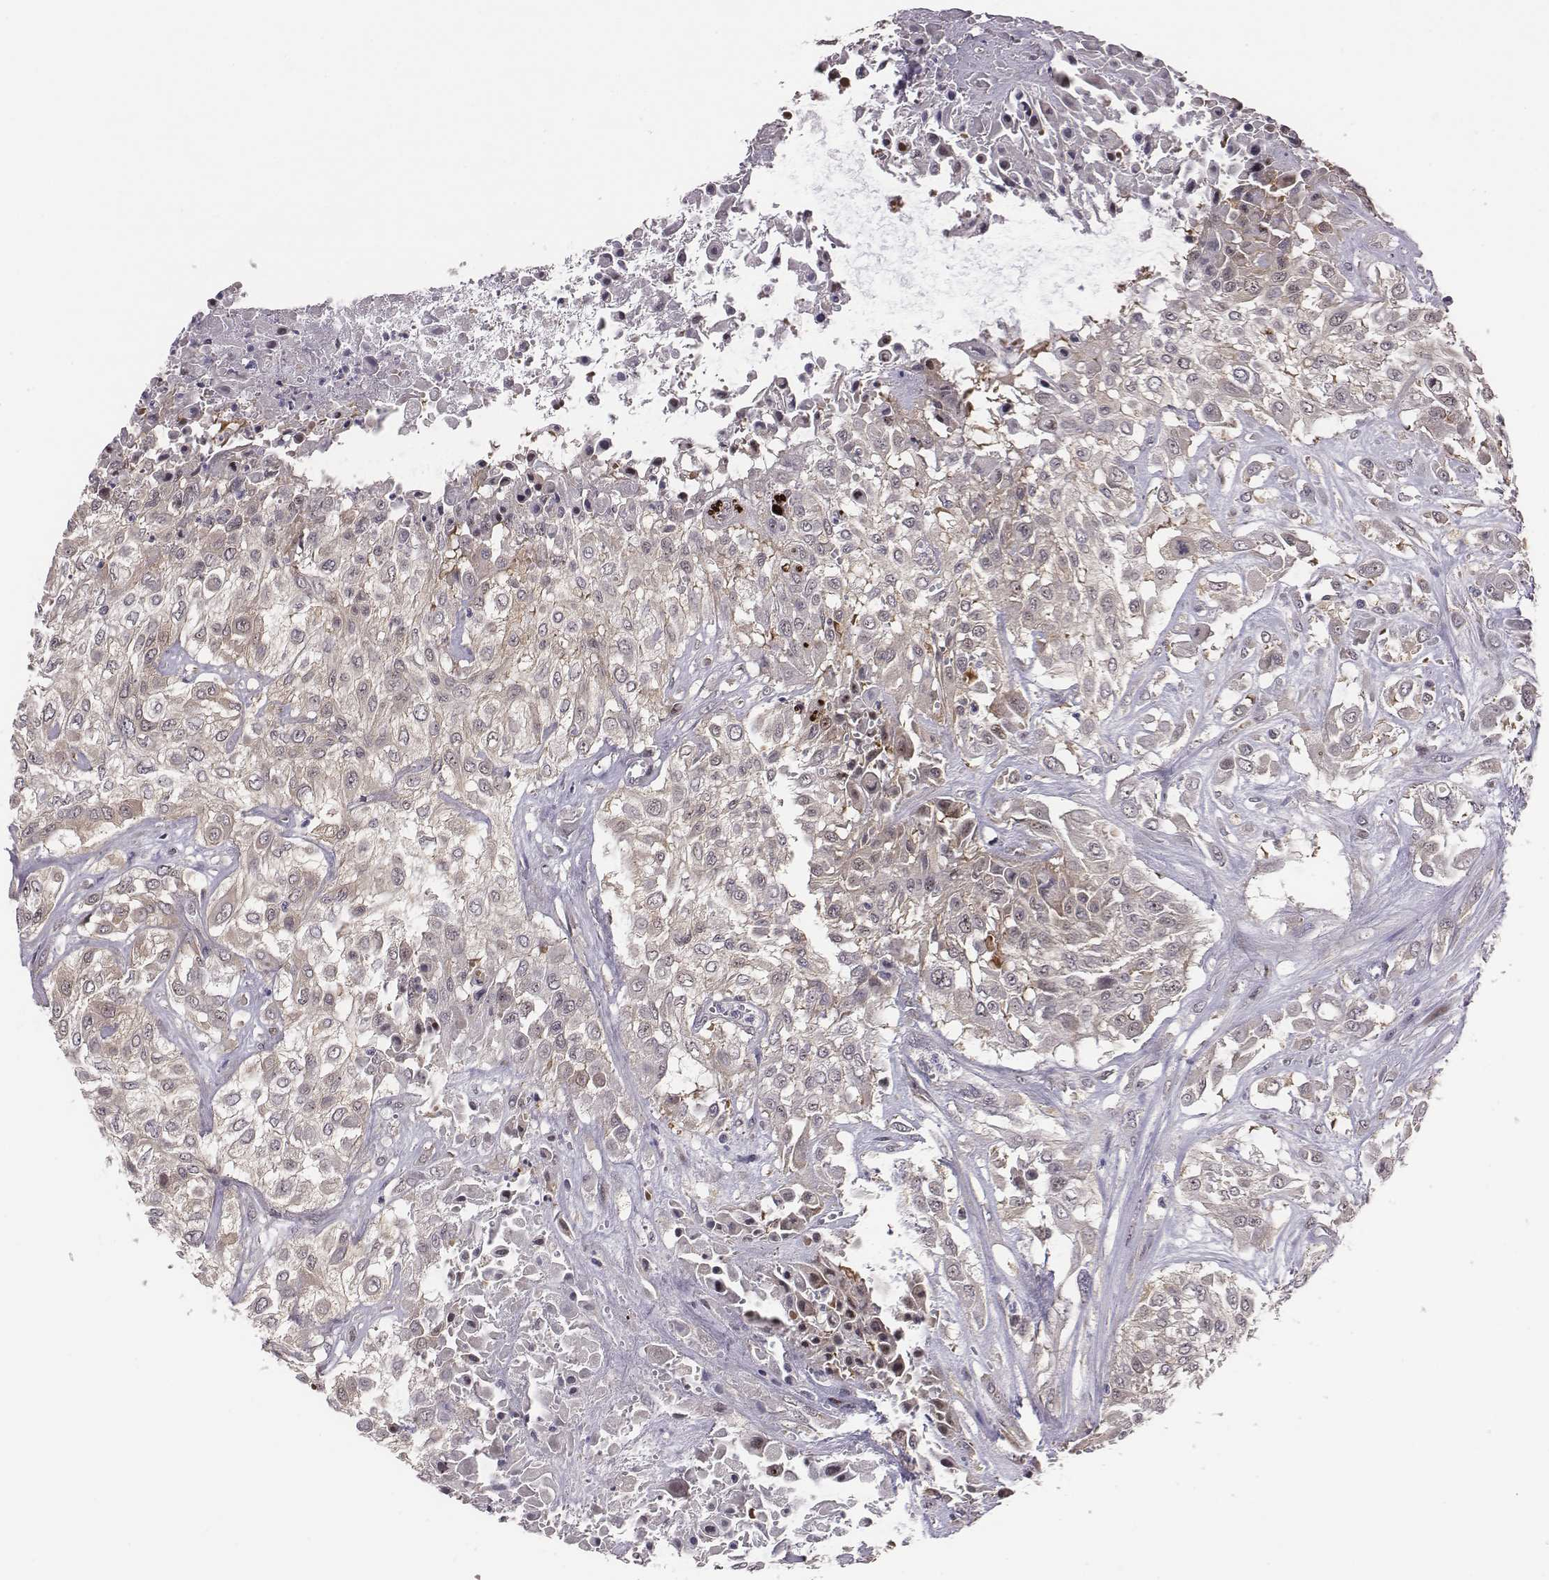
{"staining": {"intensity": "negative", "quantity": "none", "location": "none"}, "tissue": "urothelial cancer", "cell_type": "Tumor cells", "image_type": "cancer", "snomed": [{"axis": "morphology", "description": "Urothelial carcinoma, High grade"}, {"axis": "topography", "description": "Urinary bladder"}], "caption": "Histopathology image shows no protein staining in tumor cells of urothelial carcinoma (high-grade) tissue. (DAB immunohistochemistry visualized using brightfield microscopy, high magnification).", "gene": "SMURF2", "patient": {"sex": "male", "age": 57}}